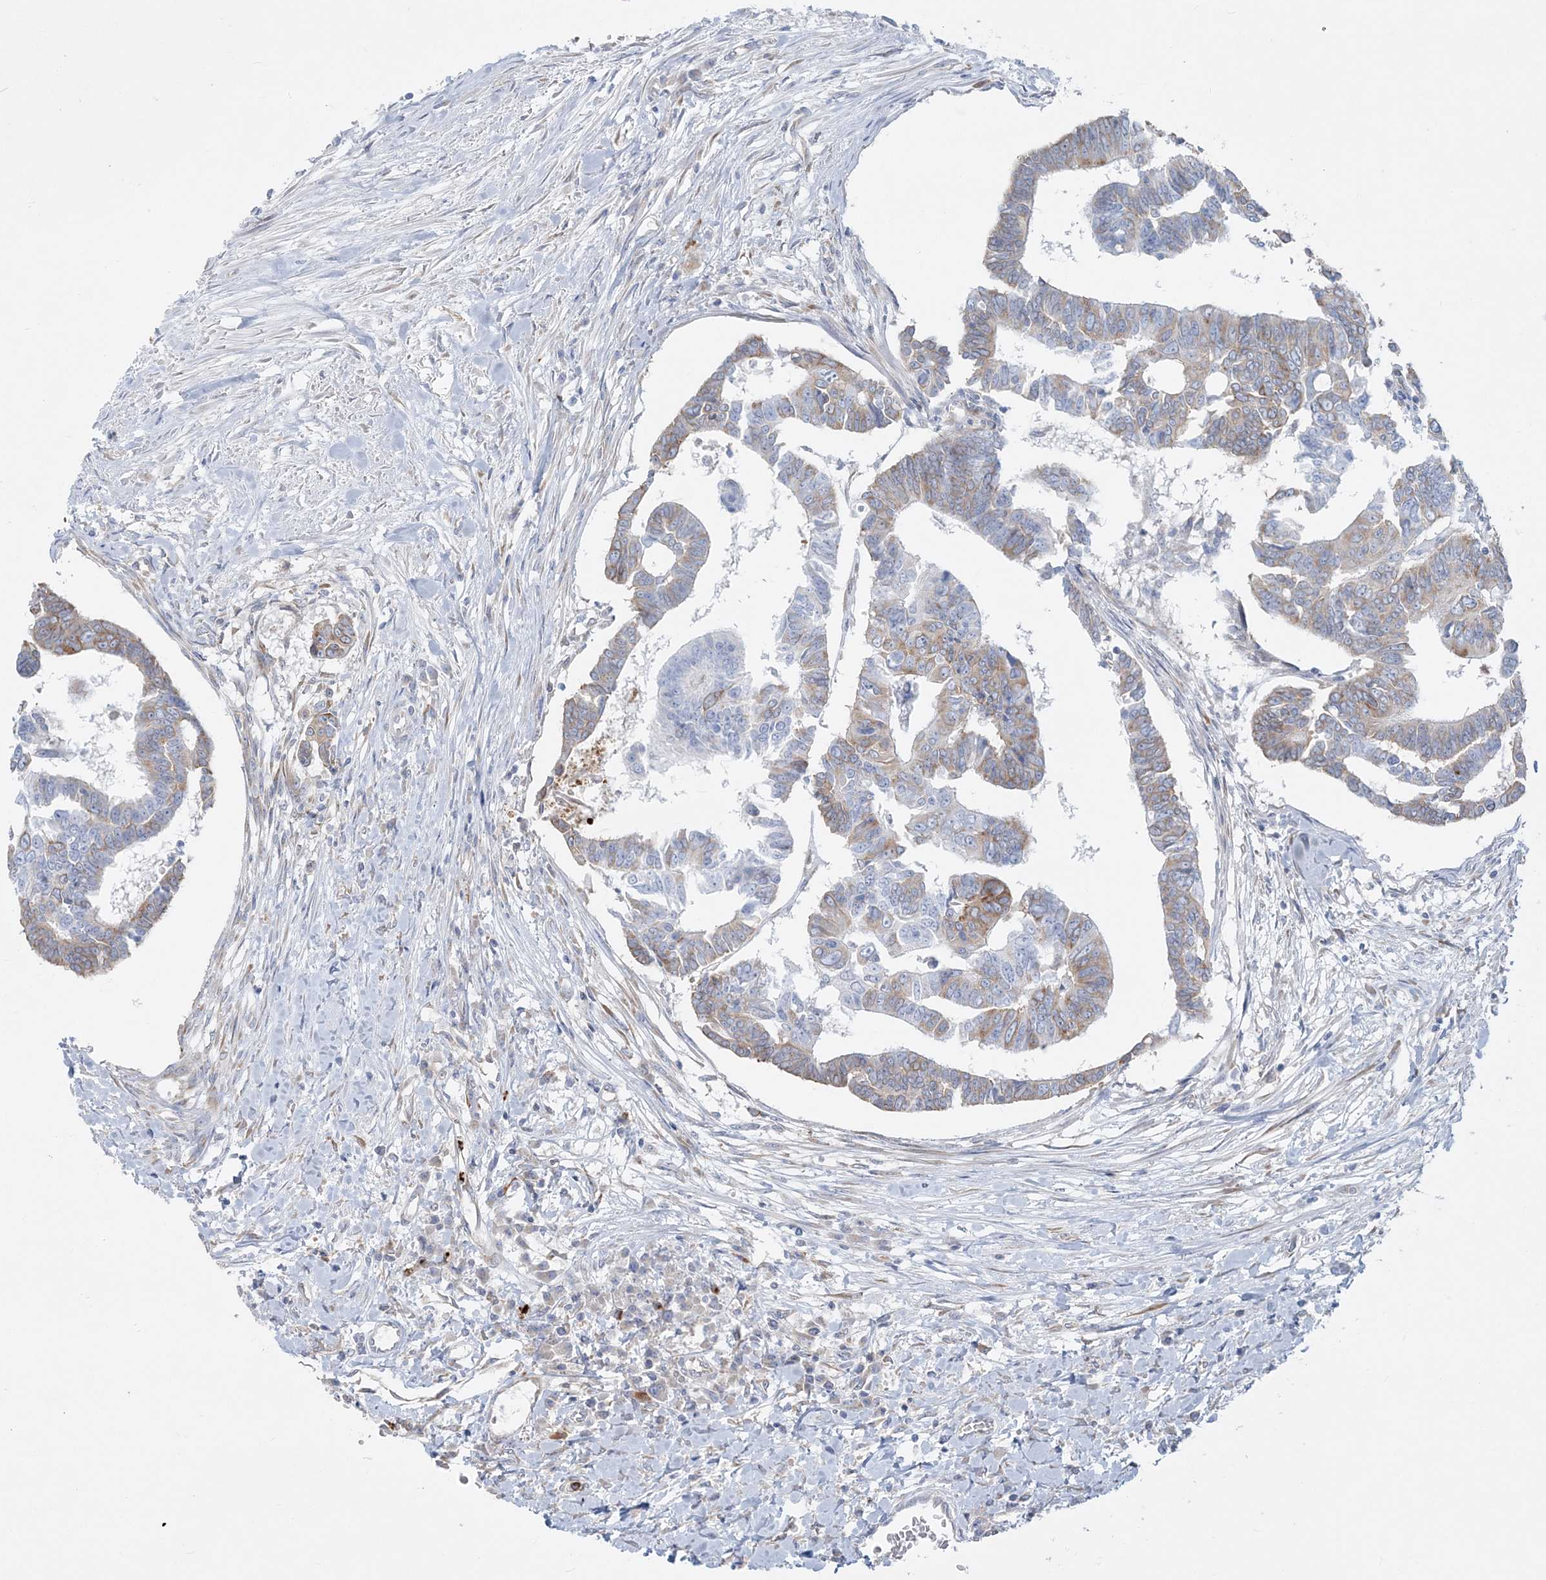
{"staining": {"intensity": "weak", "quantity": "25%-75%", "location": "cytoplasmic/membranous"}, "tissue": "colorectal cancer", "cell_type": "Tumor cells", "image_type": "cancer", "snomed": [{"axis": "morphology", "description": "Adenocarcinoma, NOS"}, {"axis": "topography", "description": "Rectum"}], "caption": "Tumor cells display low levels of weak cytoplasmic/membranous positivity in approximately 25%-75% of cells in human colorectal cancer.", "gene": "CCNJ", "patient": {"sex": "female", "age": 65}}